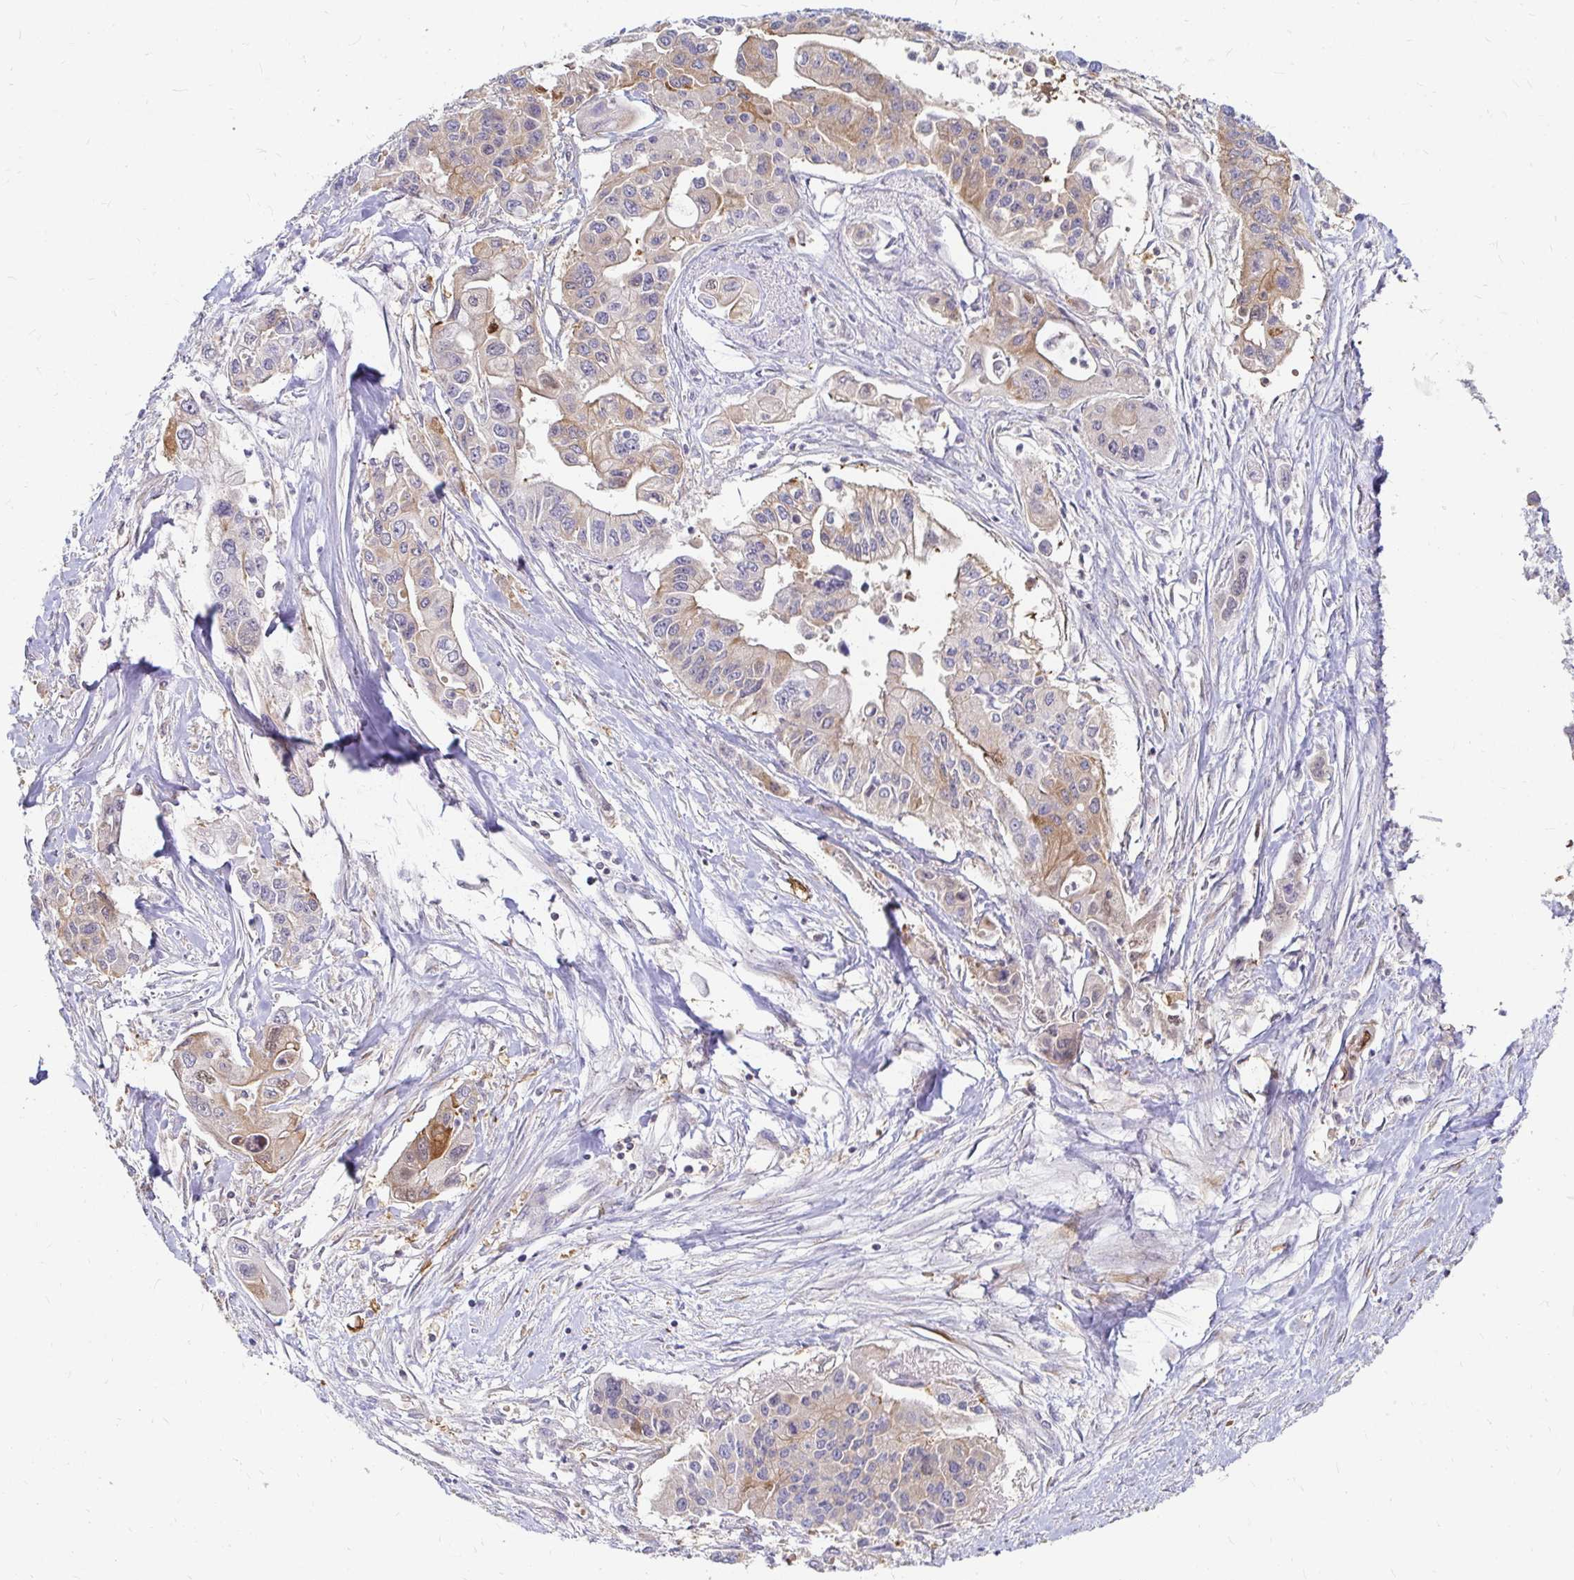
{"staining": {"intensity": "weak", "quantity": "<25%", "location": "cytoplasmic/membranous"}, "tissue": "pancreatic cancer", "cell_type": "Tumor cells", "image_type": "cancer", "snomed": [{"axis": "morphology", "description": "Adenocarcinoma, NOS"}, {"axis": "topography", "description": "Pancreas"}], "caption": "This is an immunohistochemistry image of adenocarcinoma (pancreatic). There is no staining in tumor cells.", "gene": "CAST", "patient": {"sex": "male", "age": 62}}